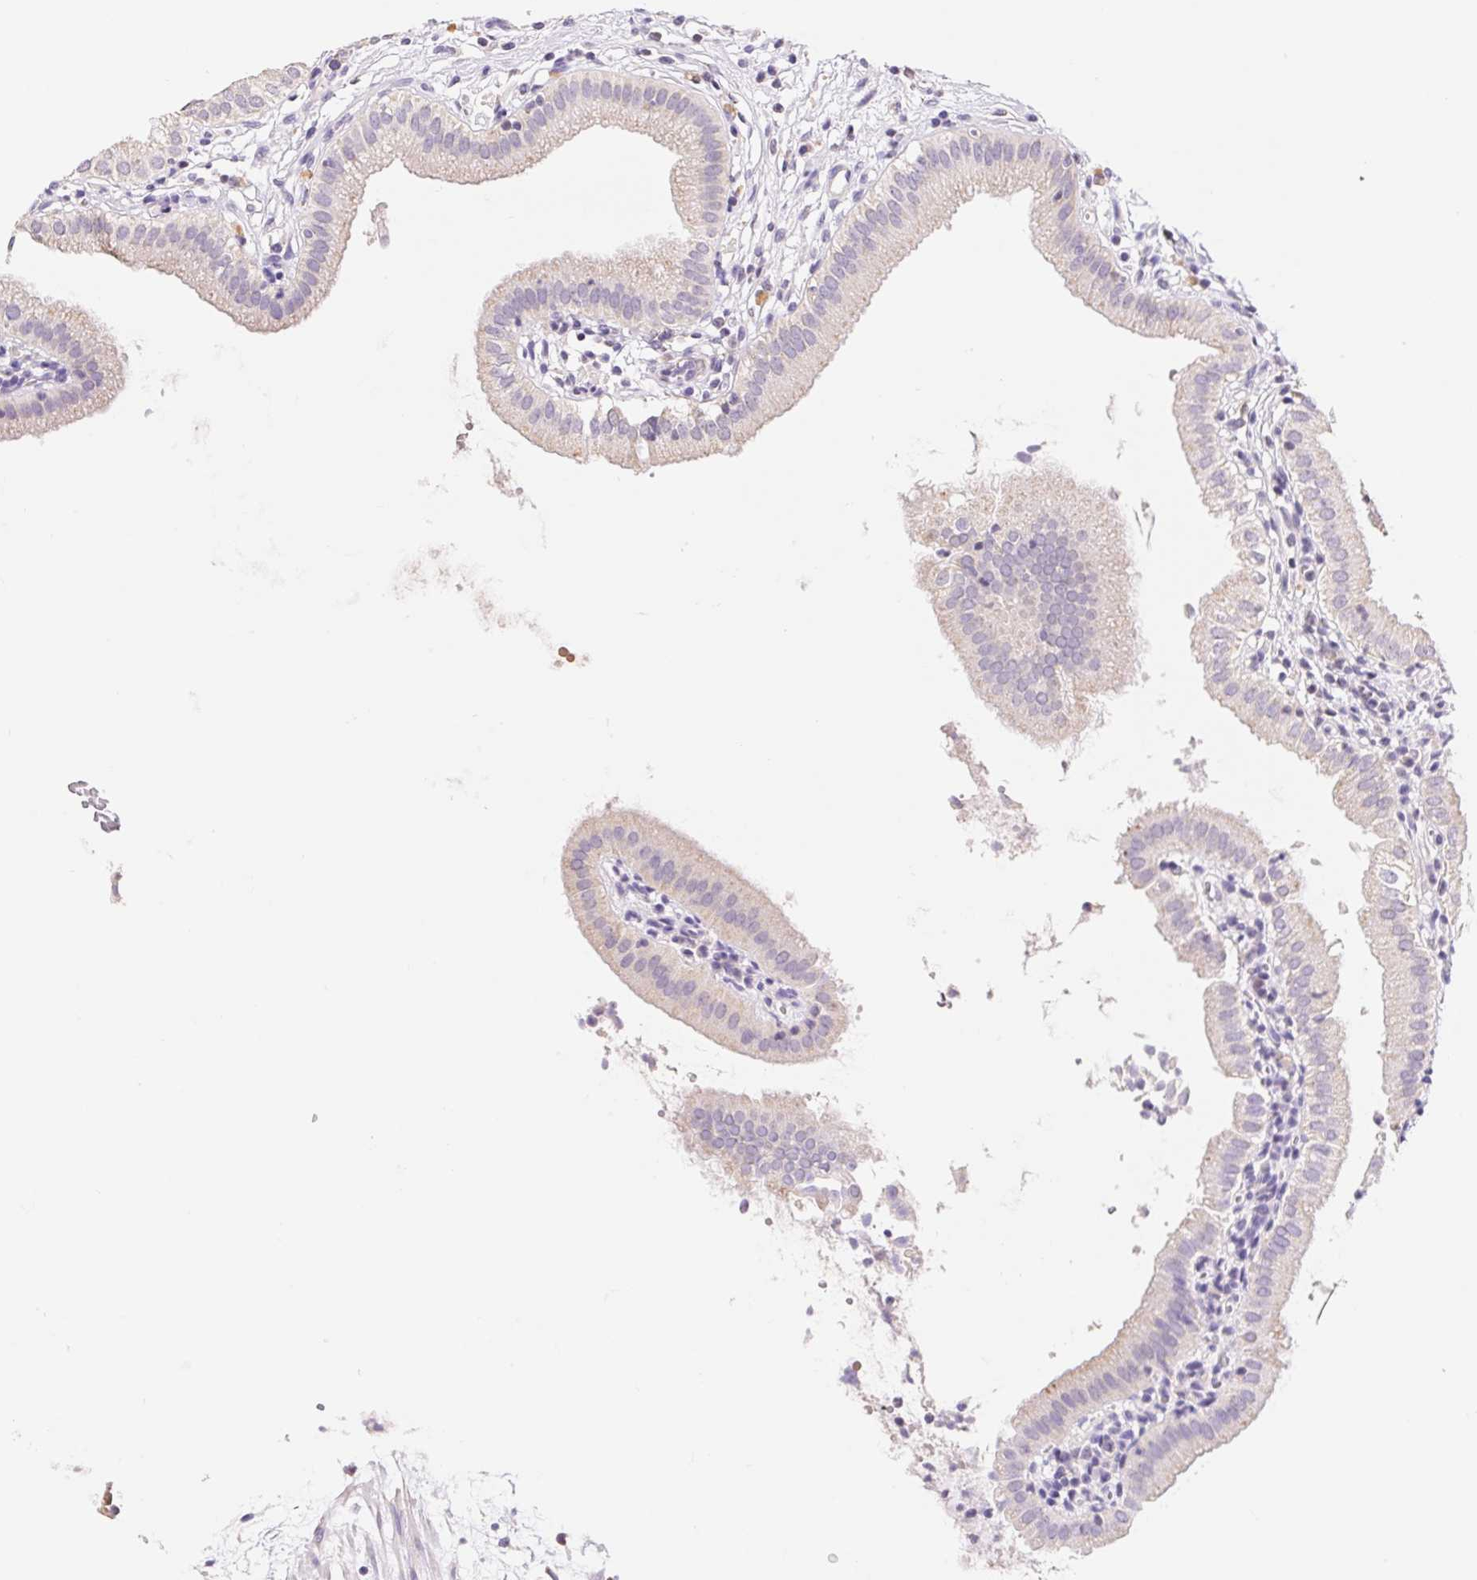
{"staining": {"intensity": "negative", "quantity": "none", "location": "none"}, "tissue": "gallbladder", "cell_type": "Glandular cells", "image_type": "normal", "snomed": [{"axis": "morphology", "description": "Normal tissue, NOS"}, {"axis": "topography", "description": "Gallbladder"}], "caption": "DAB (3,3'-diaminobenzidine) immunohistochemical staining of unremarkable human gallbladder displays no significant staining in glandular cells.", "gene": "FKBP6", "patient": {"sex": "female", "age": 65}}